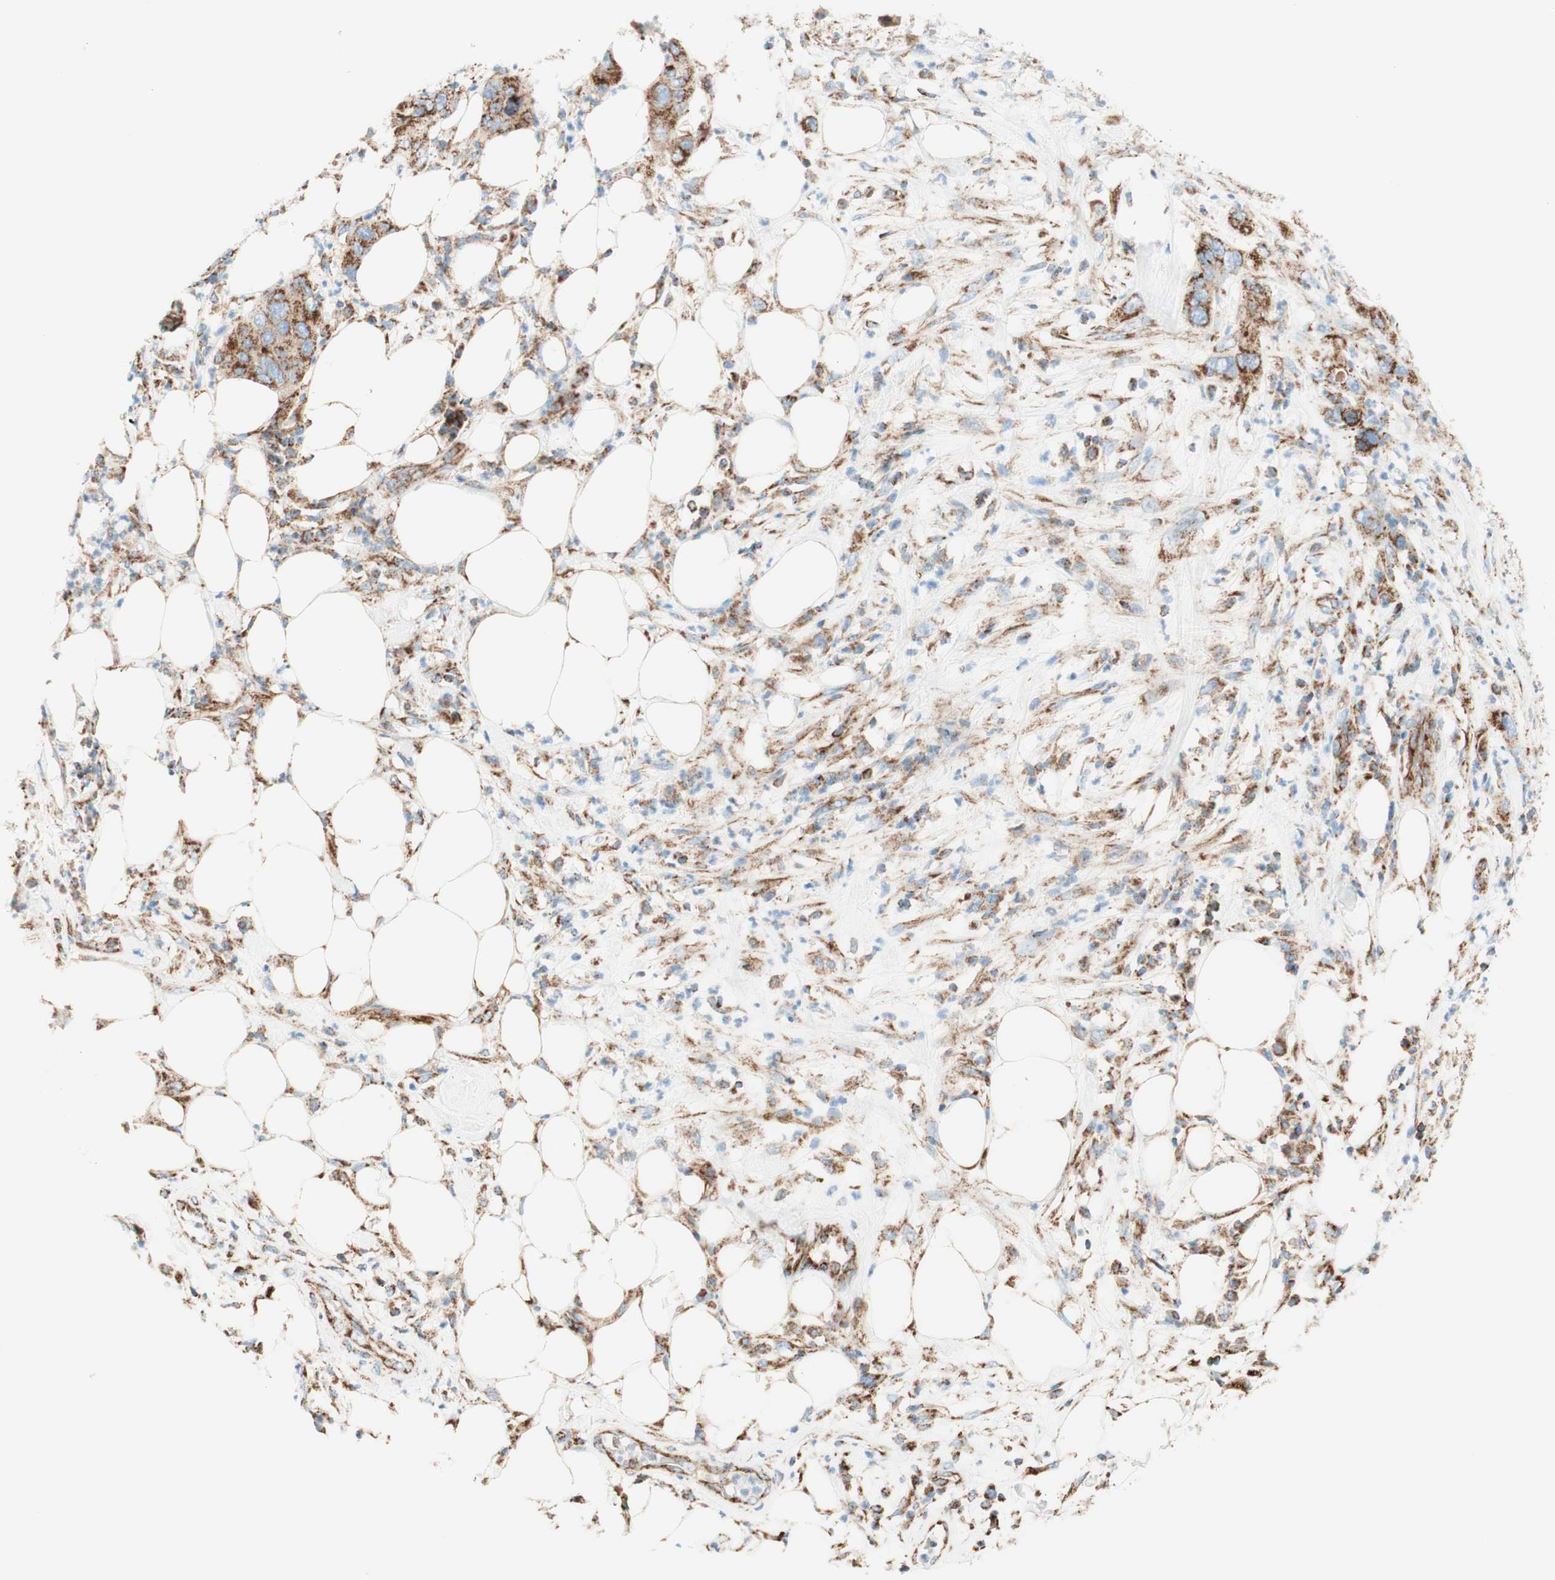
{"staining": {"intensity": "moderate", "quantity": ">75%", "location": "cytoplasmic/membranous"}, "tissue": "pancreatic cancer", "cell_type": "Tumor cells", "image_type": "cancer", "snomed": [{"axis": "morphology", "description": "Adenocarcinoma, NOS"}, {"axis": "topography", "description": "Pancreas"}], "caption": "This image shows immunohistochemistry (IHC) staining of human pancreatic adenocarcinoma, with medium moderate cytoplasmic/membranous staining in about >75% of tumor cells.", "gene": "TOMM20", "patient": {"sex": "female", "age": 71}}